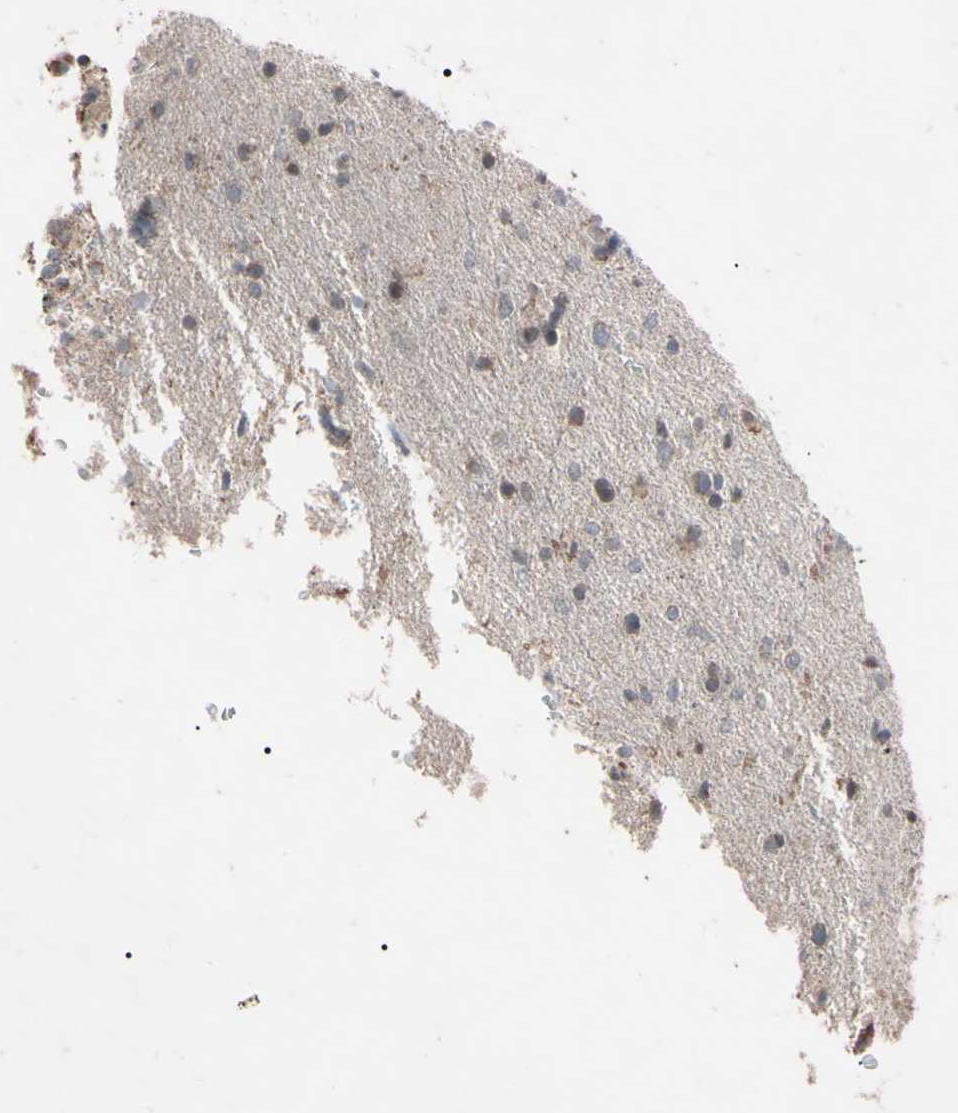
{"staining": {"intensity": "negative", "quantity": "none", "location": "none"}, "tissue": "glioma", "cell_type": "Tumor cells", "image_type": "cancer", "snomed": [{"axis": "morphology", "description": "Glioma, malignant, Low grade"}, {"axis": "topography", "description": "Brain"}], "caption": "There is no significant positivity in tumor cells of glioma. The staining is performed using DAB (3,3'-diaminobenzidine) brown chromogen with nuclei counter-stained in using hematoxylin.", "gene": "TNFRSF1A", "patient": {"sex": "female", "age": 37}}